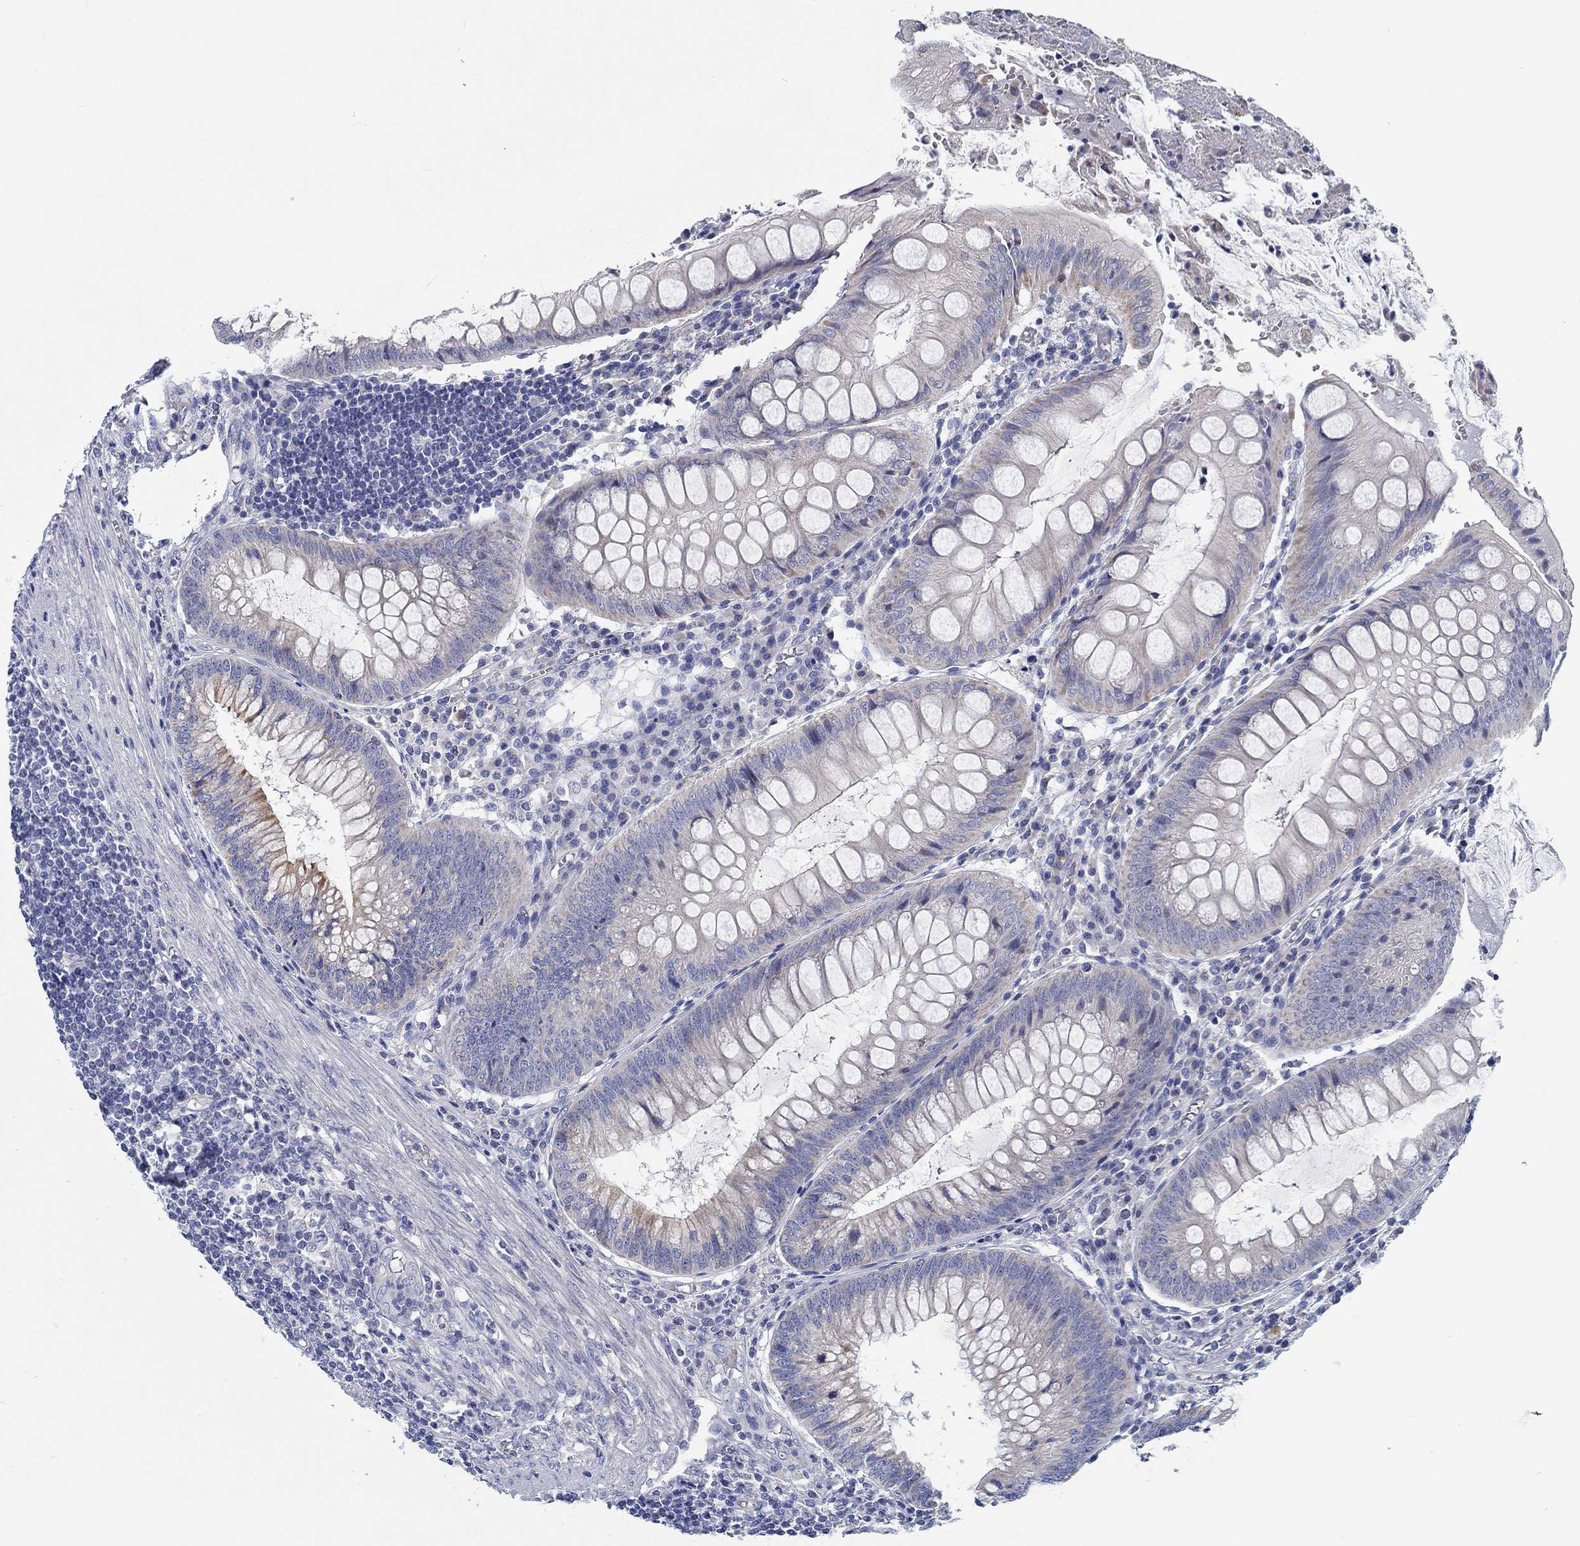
{"staining": {"intensity": "moderate", "quantity": "<25%", "location": "cytoplasmic/membranous"}, "tissue": "appendix", "cell_type": "Glandular cells", "image_type": "normal", "snomed": [{"axis": "morphology", "description": "Normal tissue, NOS"}, {"axis": "morphology", "description": "Inflammation, NOS"}, {"axis": "topography", "description": "Appendix"}], "caption": "The histopathology image demonstrates staining of benign appendix, revealing moderate cytoplasmic/membranous protein staining (brown color) within glandular cells.", "gene": "MYBPC1", "patient": {"sex": "male", "age": 16}}